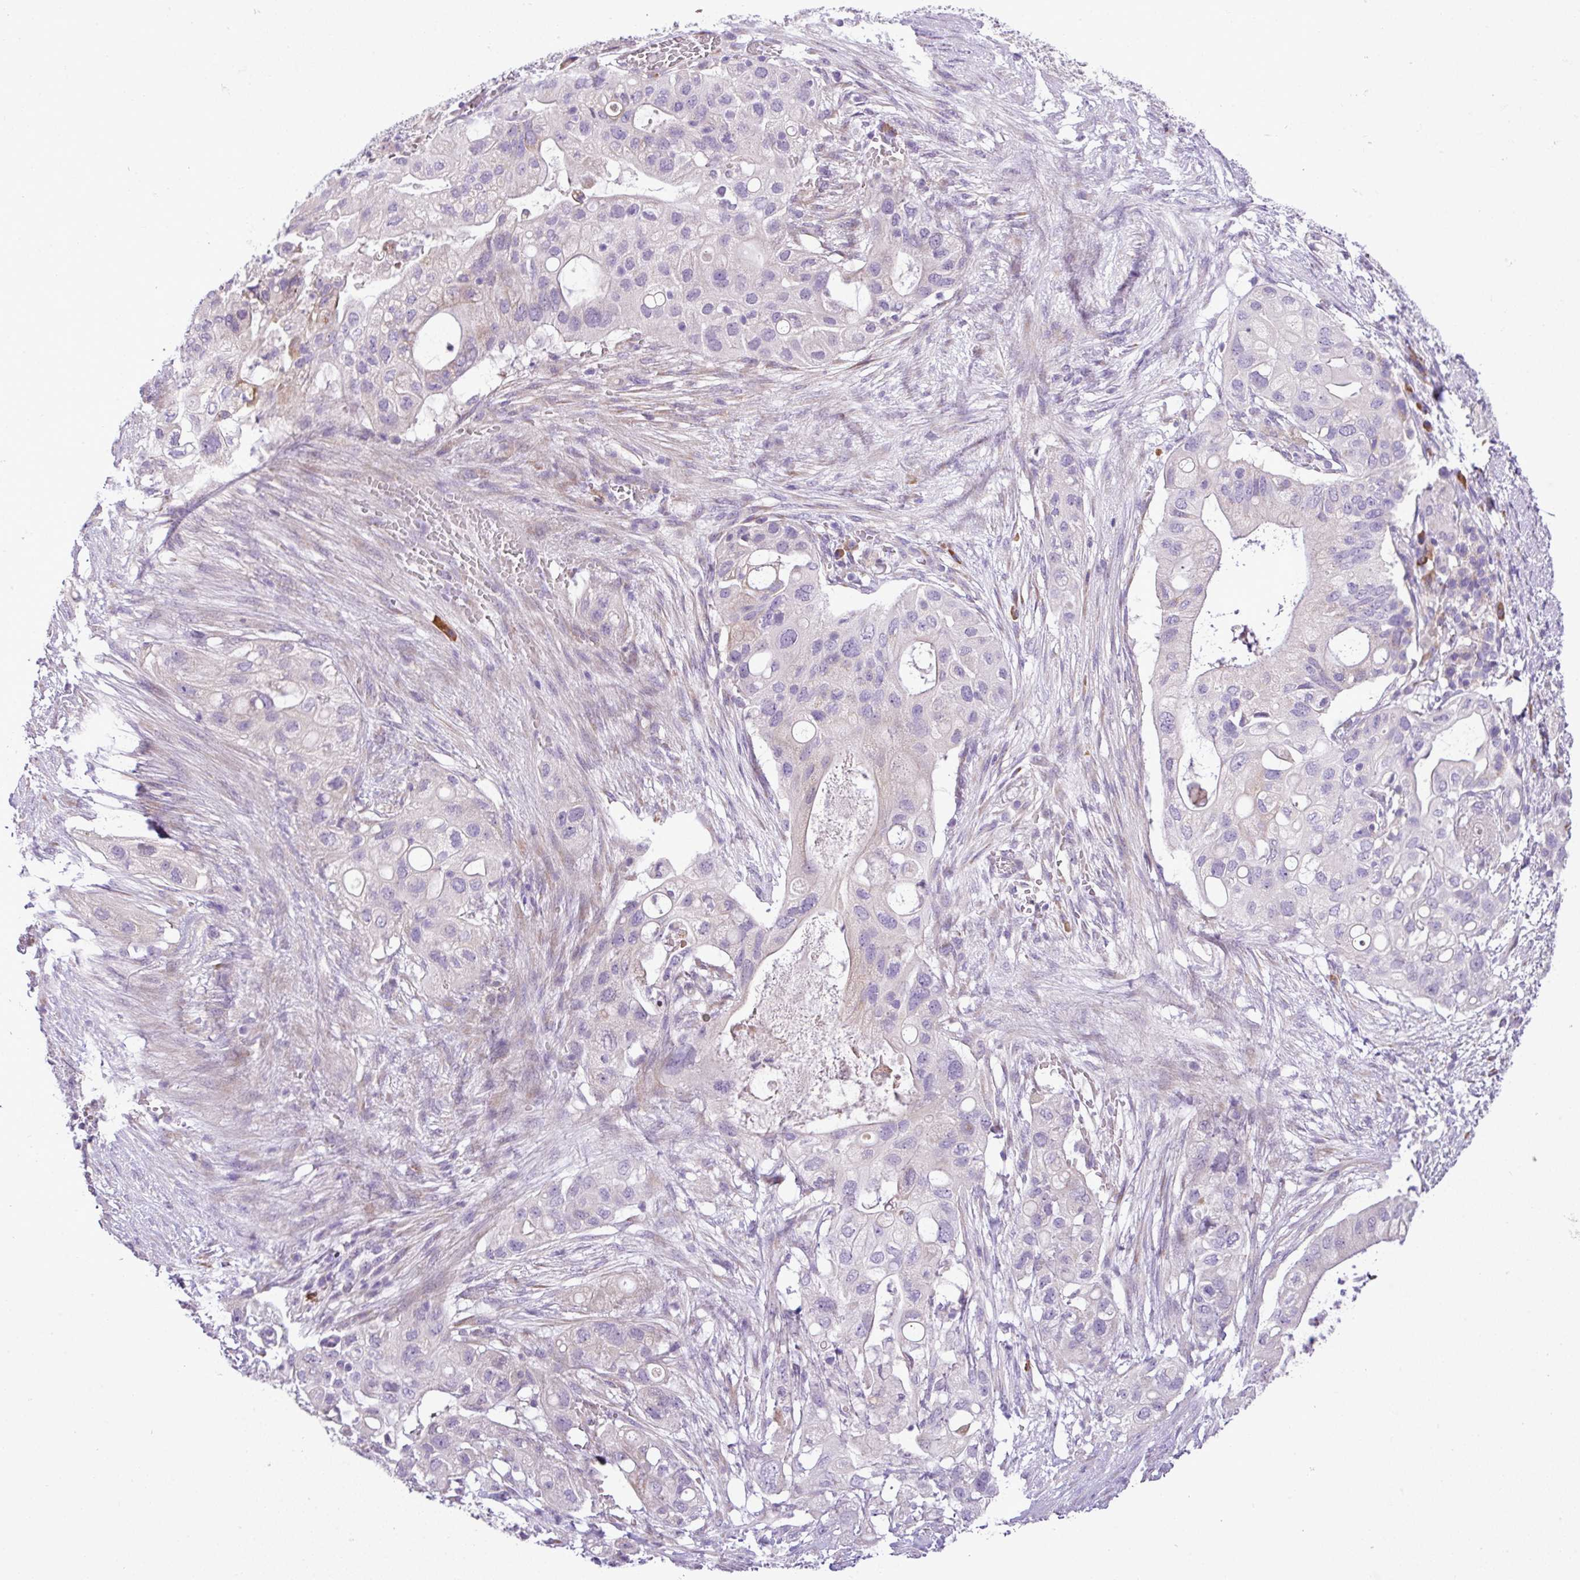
{"staining": {"intensity": "negative", "quantity": "none", "location": "none"}, "tissue": "pancreatic cancer", "cell_type": "Tumor cells", "image_type": "cancer", "snomed": [{"axis": "morphology", "description": "Adenocarcinoma, NOS"}, {"axis": "topography", "description": "Pancreas"}], "caption": "Image shows no protein staining in tumor cells of pancreatic adenocarcinoma tissue.", "gene": "MOCS3", "patient": {"sex": "female", "age": 72}}